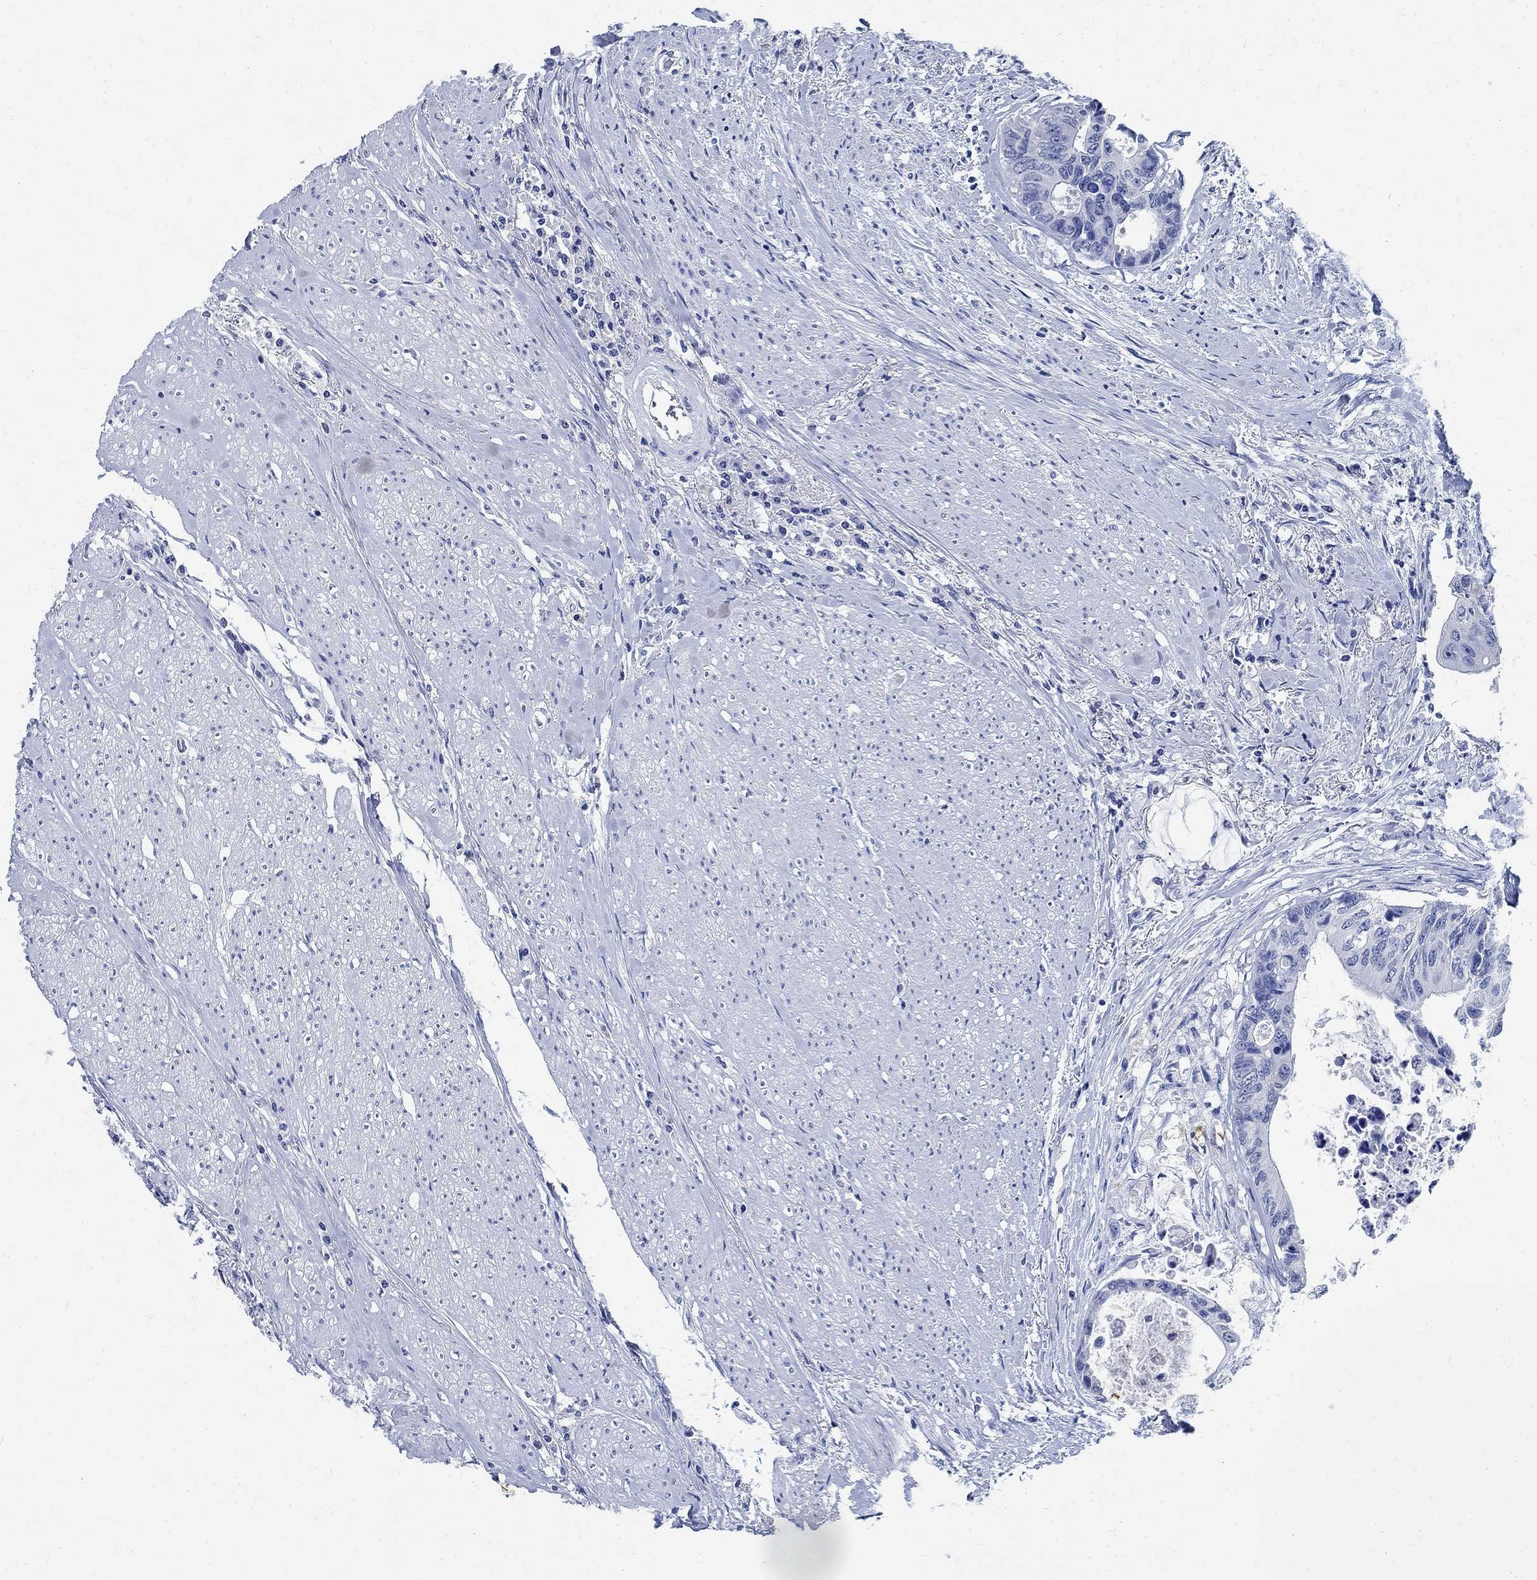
{"staining": {"intensity": "negative", "quantity": "none", "location": "none"}, "tissue": "colorectal cancer", "cell_type": "Tumor cells", "image_type": "cancer", "snomed": [{"axis": "morphology", "description": "Adenocarcinoma, NOS"}, {"axis": "topography", "description": "Rectum"}], "caption": "Protein analysis of colorectal cancer displays no significant expression in tumor cells.", "gene": "TMEM221", "patient": {"sex": "male", "age": 59}}